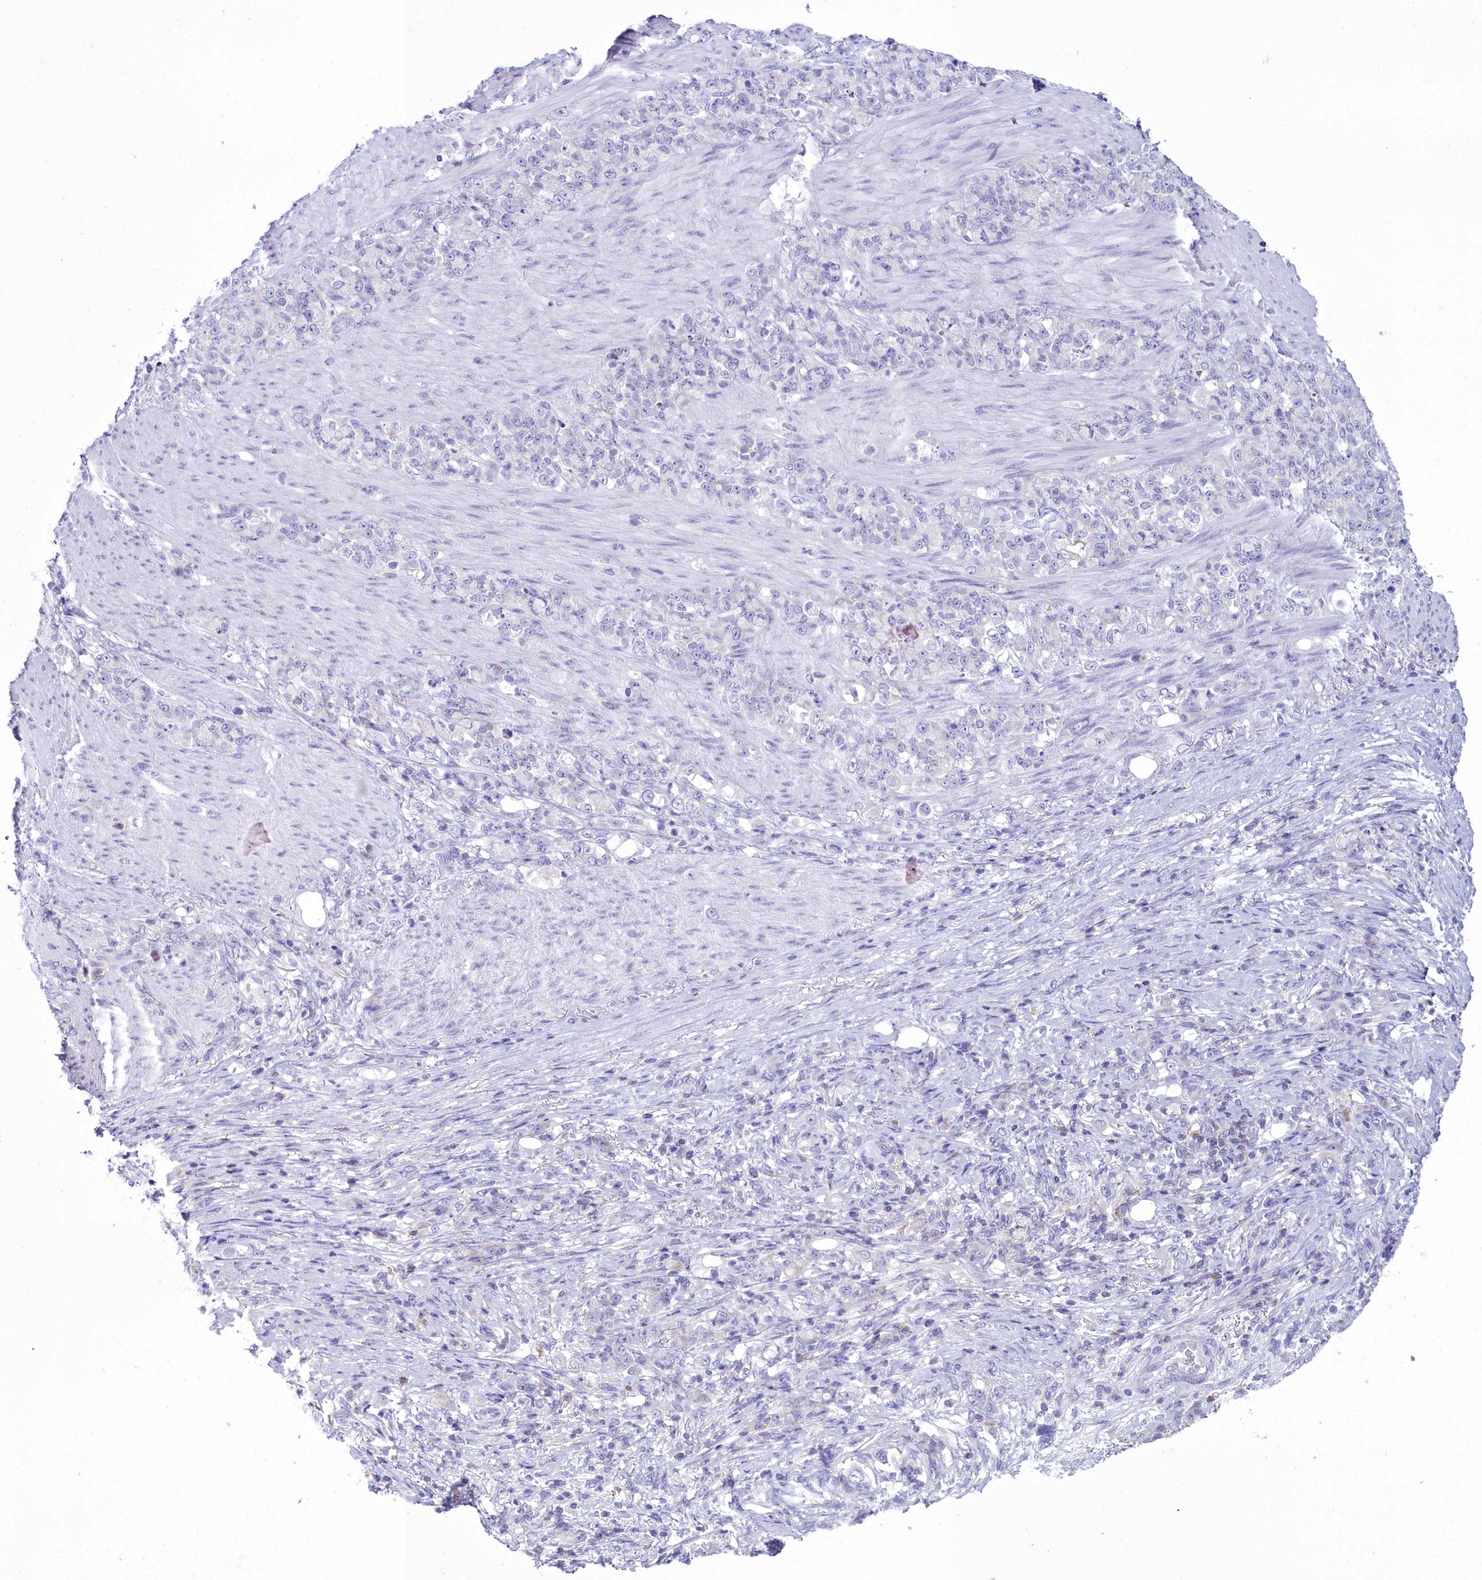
{"staining": {"intensity": "negative", "quantity": "none", "location": "none"}, "tissue": "stomach cancer", "cell_type": "Tumor cells", "image_type": "cancer", "snomed": [{"axis": "morphology", "description": "Adenocarcinoma, NOS"}, {"axis": "topography", "description": "Stomach"}], "caption": "Human stomach cancer (adenocarcinoma) stained for a protein using IHC exhibits no staining in tumor cells.", "gene": "CD5", "patient": {"sex": "female", "age": 79}}